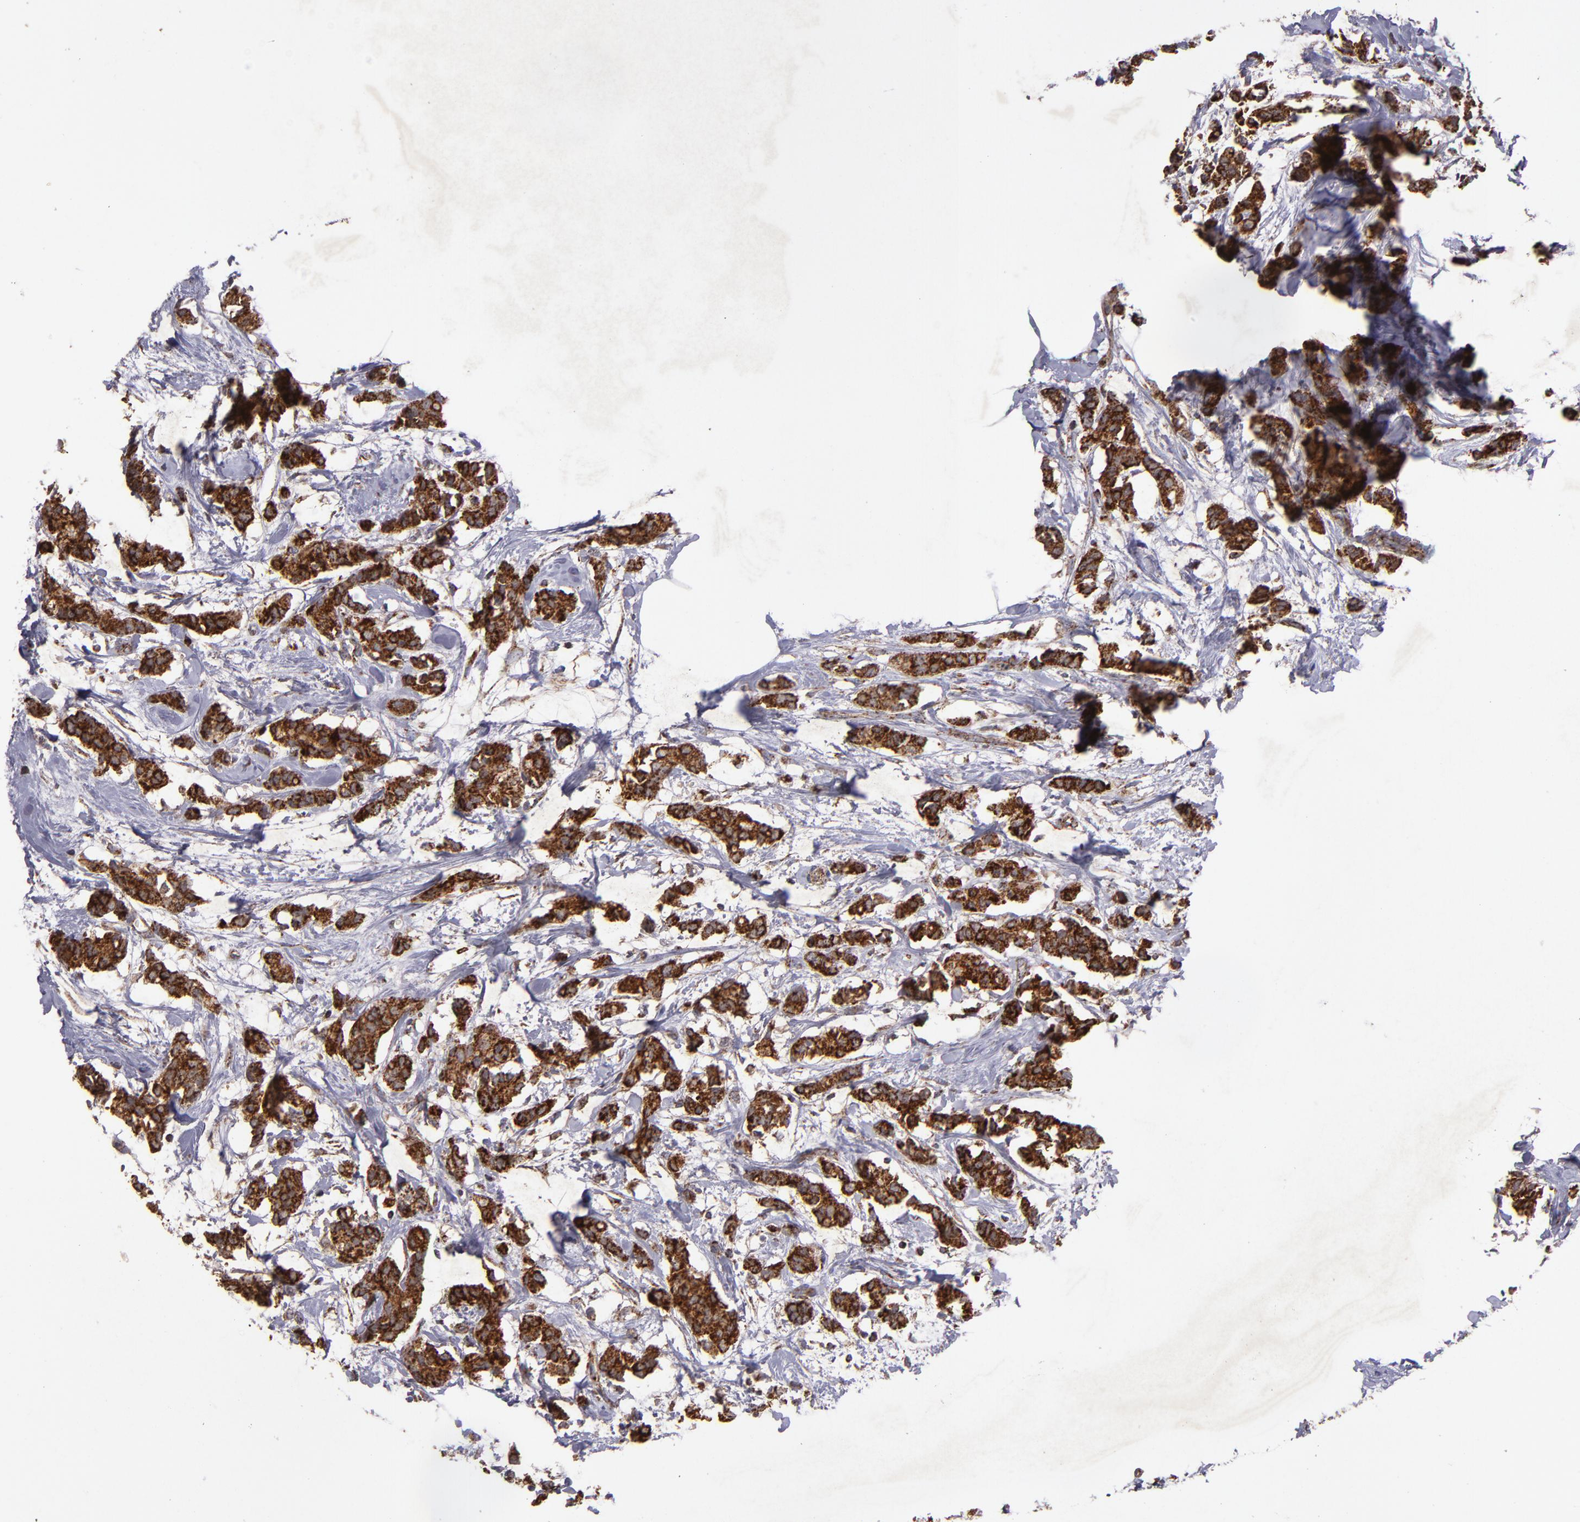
{"staining": {"intensity": "strong", "quantity": ">75%", "location": "cytoplasmic/membranous"}, "tissue": "breast cancer", "cell_type": "Tumor cells", "image_type": "cancer", "snomed": [{"axis": "morphology", "description": "Duct carcinoma"}, {"axis": "topography", "description": "Breast"}], "caption": "High-magnification brightfield microscopy of breast cancer (invasive ductal carcinoma) stained with DAB (3,3'-diaminobenzidine) (brown) and counterstained with hematoxylin (blue). tumor cells exhibit strong cytoplasmic/membranous positivity is identified in approximately>75% of cells.", "gene": "TIMM9", "patient": {"sex": "female", "age": 84}}